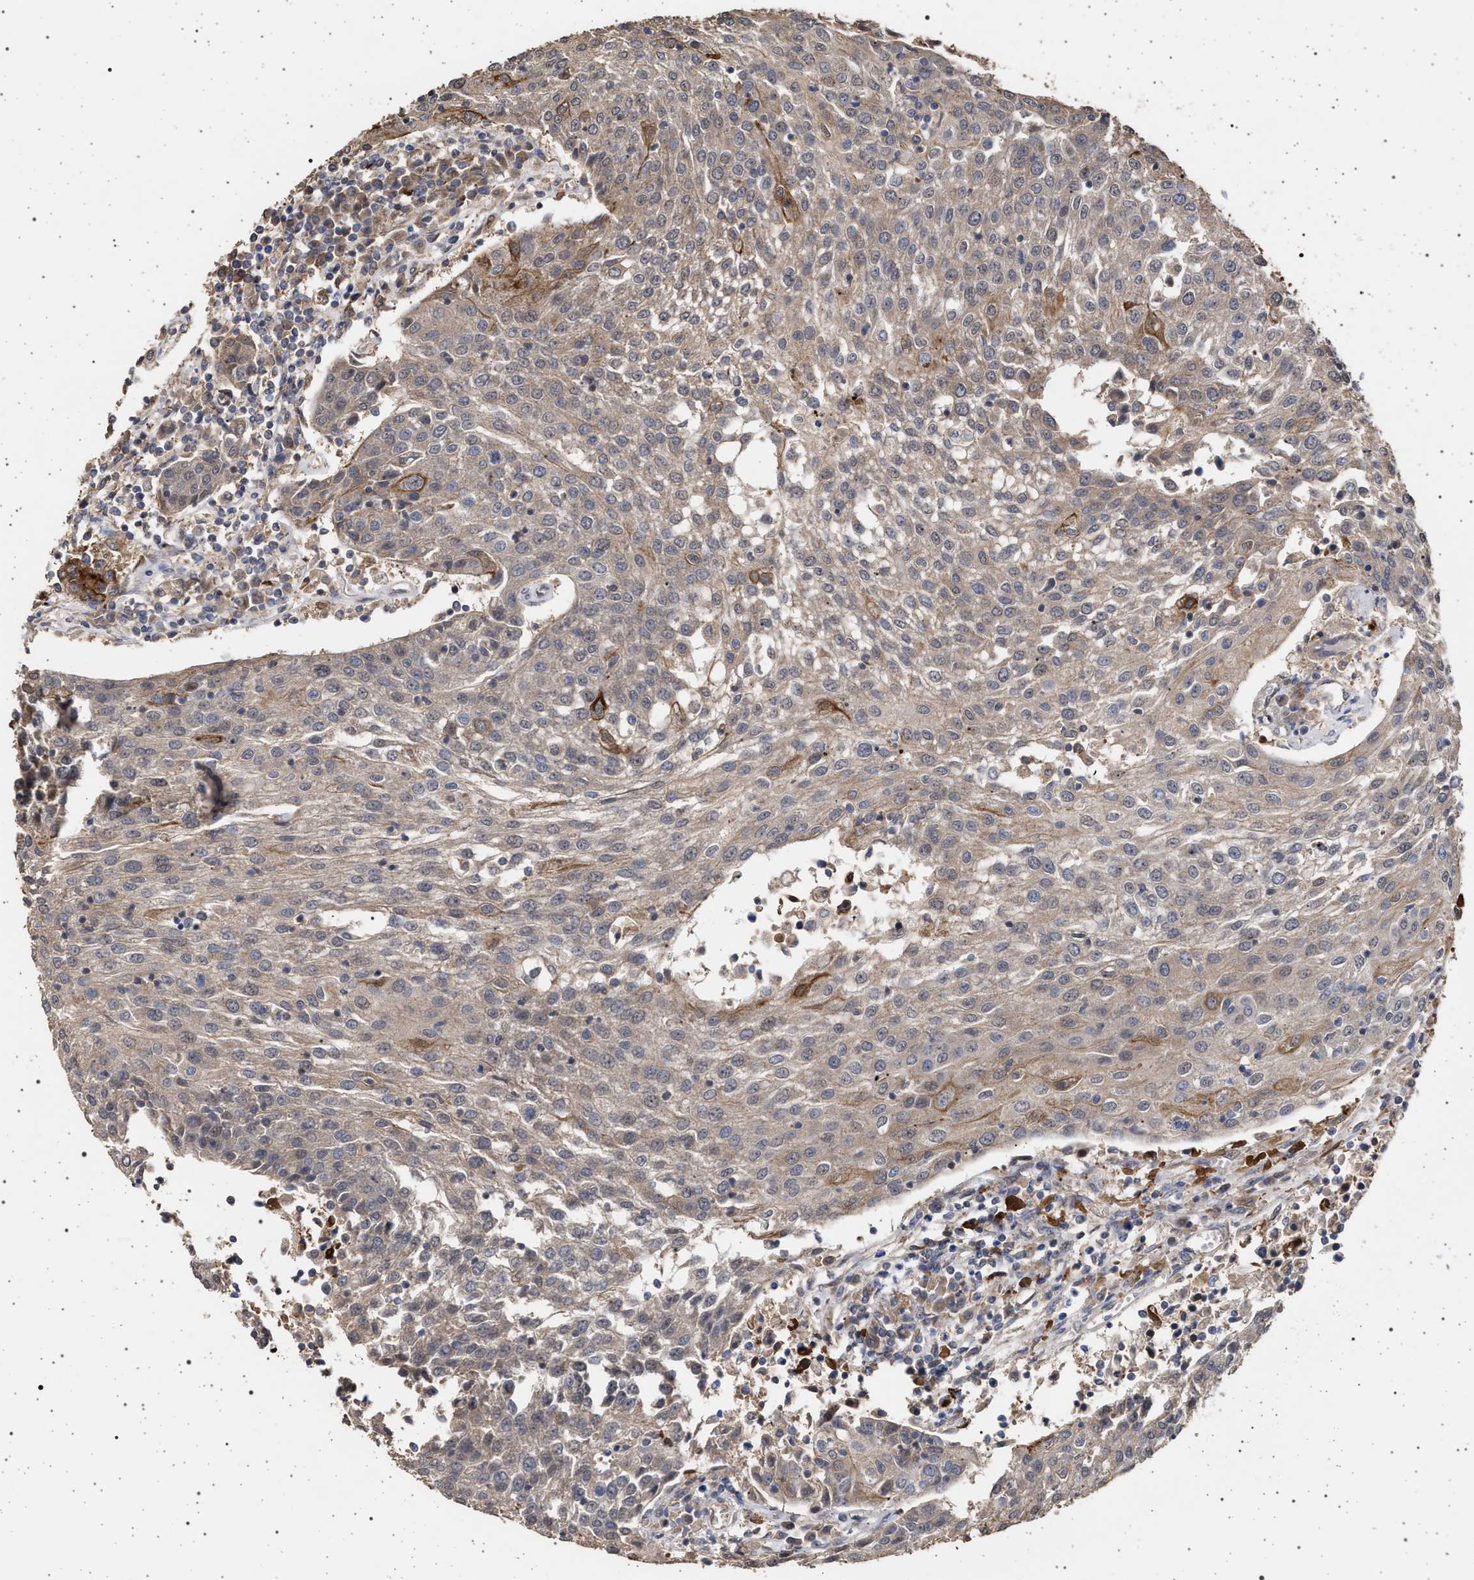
{"staining": {"intensity": "moderate", "quantity": "<25%", "location": "cytoplasmic/membranous"}, "tissue": "urothelial cancer", "cell_type": "Tumor cells", "image_type": "cancer", "snomed": [{"axis": "morphology", "description": "Urothelial carcinoma, High grade"}, {"axis": "topography", "description": "Urinary bladder"}], "caption": "A photomicrograph of urothelial carcinoma (high-grade) stained for a protein reveals moderate cytoplasmic/membranous brown staining in tumor cells. (DAB (3,3'-diaminobenzidine) IHC with brightfield microscopy, high magnification).", "gene": "IFT20", "patient": {"sex": "female", "age": 85}}